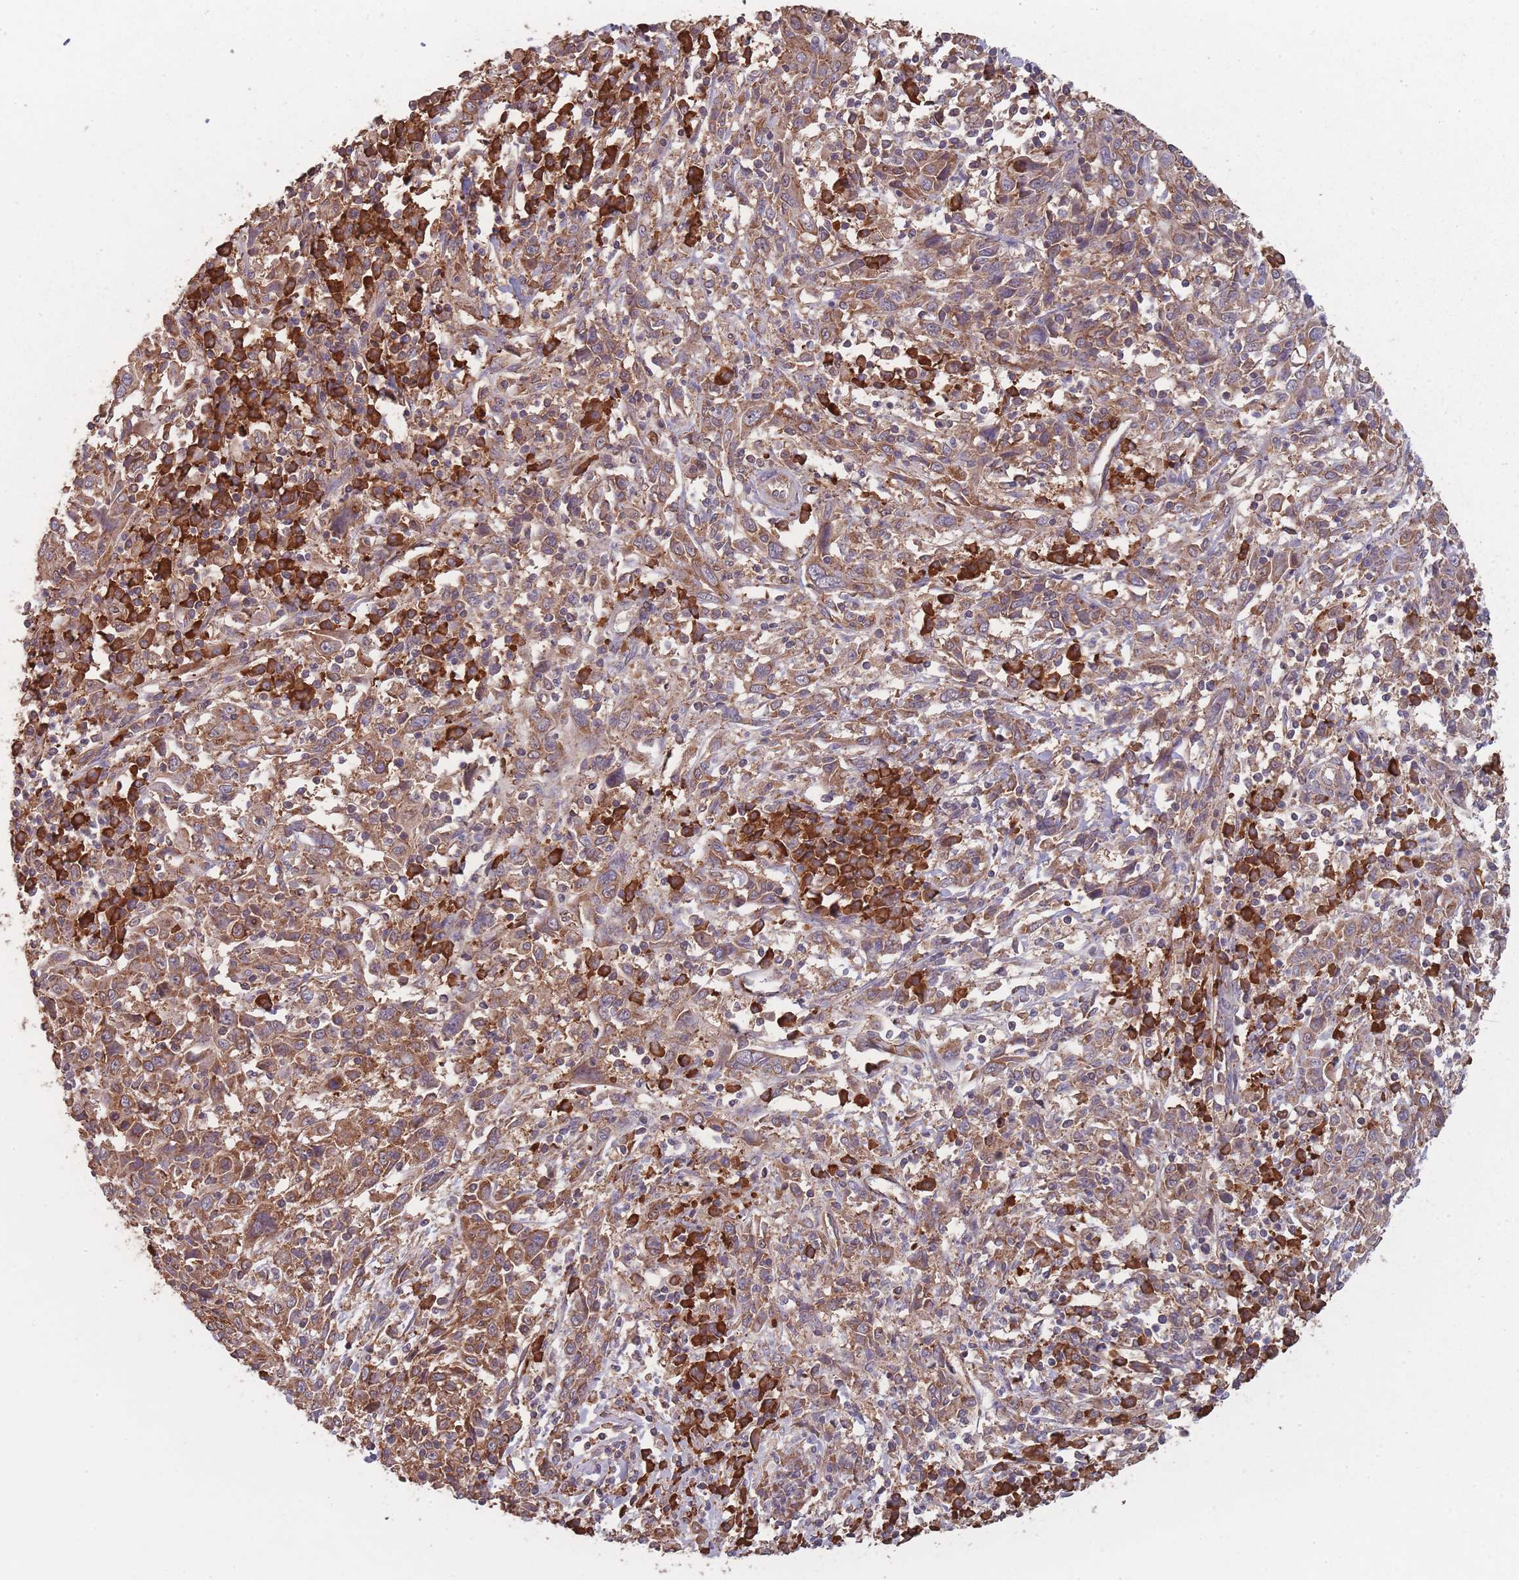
{"staining": {"intensity": "moderate", "quantity": ">75%", "location": "cytoplasmic/membranous"}, "tissue": "cervical cancer", "cell_type": "Tumor cells", "image_type": "cancer", "snomed": [{"axis": "morphology", "description": "Squamous cell carcinoma, NOS"}, {"axis": "topography", "description": "Cervix"}], "caption": "The image demonstrates staining of squamous cell carcinoma (cervical), revealing moderate cytoplasmic/membranous protein staining (brown color) within tumor cells.", "gene": "SANBR", "patient": {"sex": "female", "age": 46}}